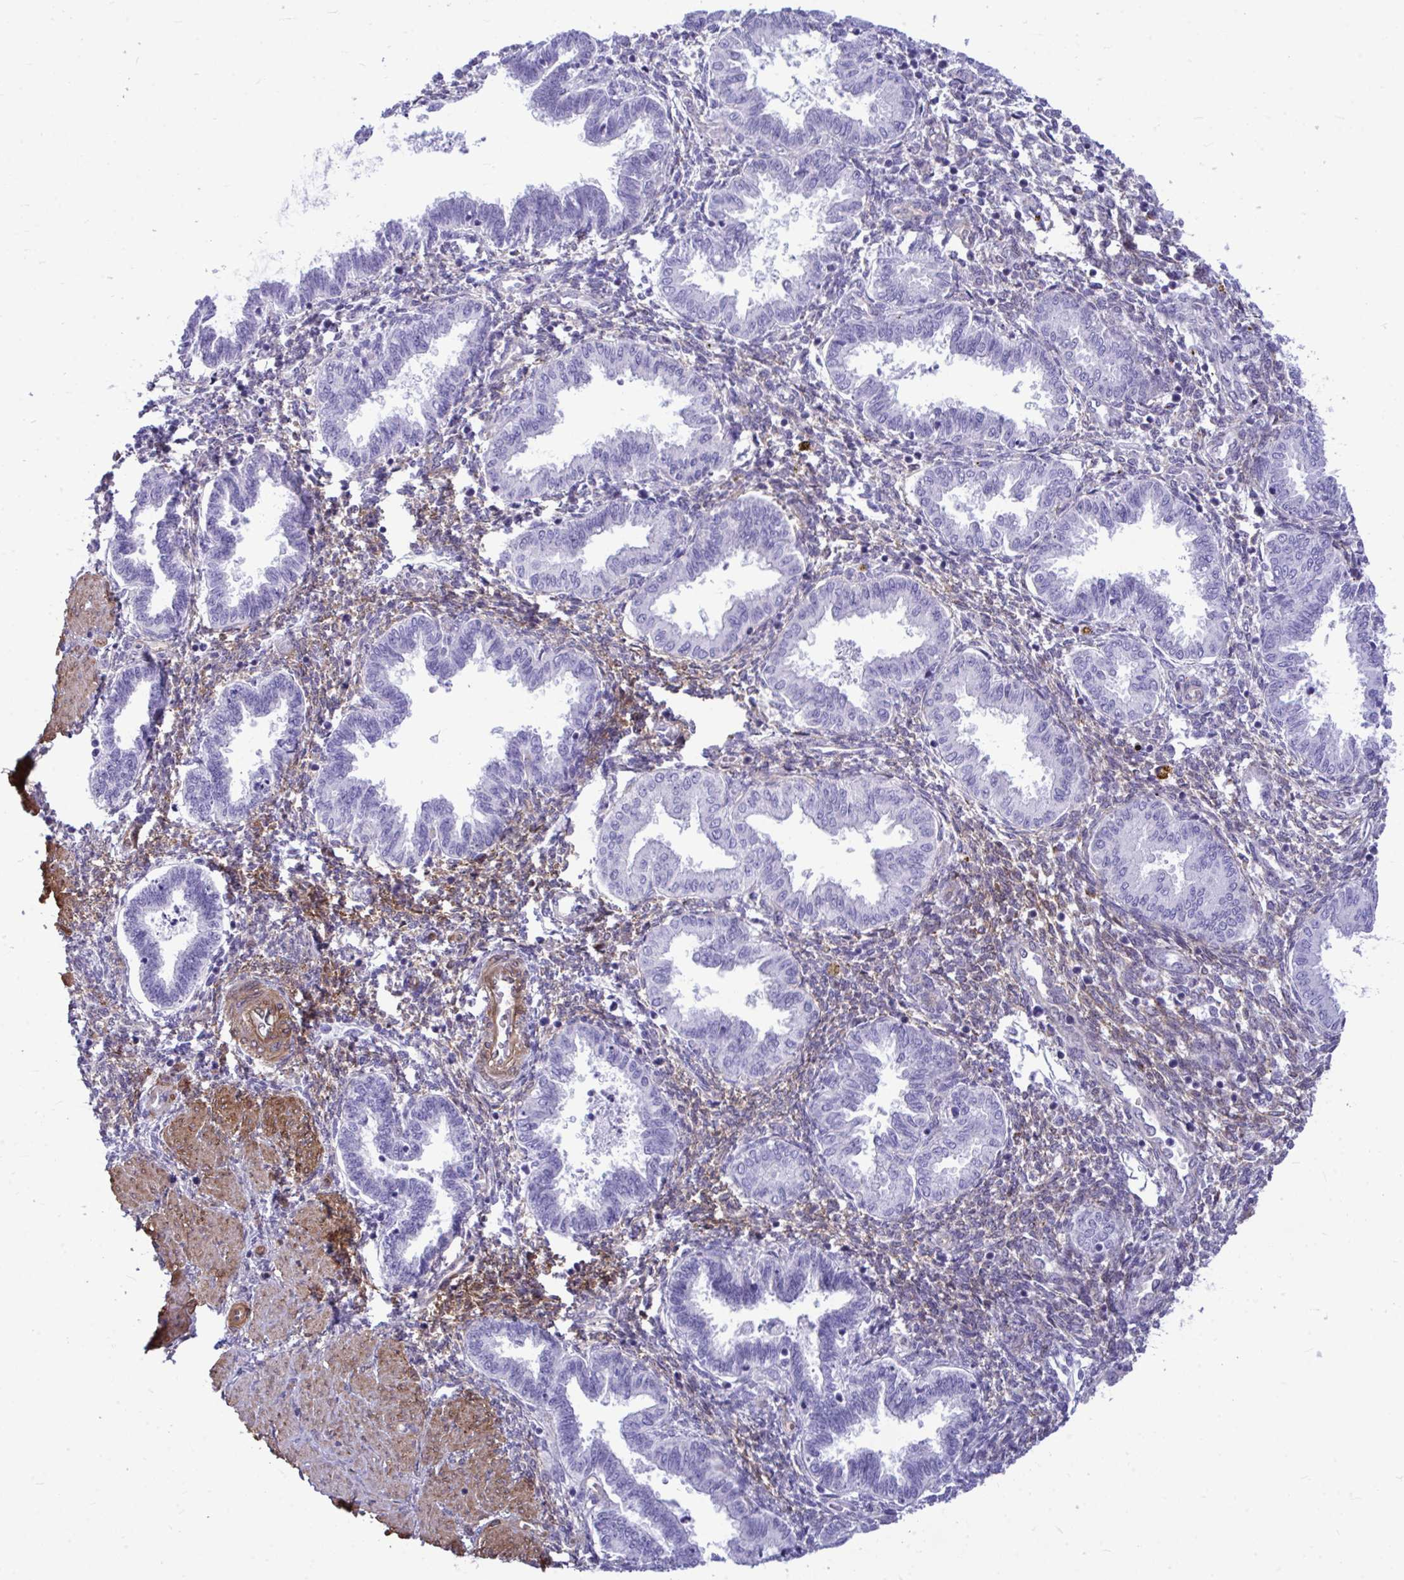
{"staining": {"intensity": "negative", "quantity": "none", "location": "none"}, "tissue": "endometrium", "cell_type": "Cells in endometrial stroma", "image_type": "normal", "snomed": [{"axis": "morphology", "description": "Normal tissue, NOS"}, {"axis": "topography", "description": "Endometrium"}], "caption": "Immunohistochemical staining of unremarkable endometrium displays no significant positivity in cells in endometrial stroma.", "gene": "LIMS2", "patient": {"sex": "female", "age": 33}}